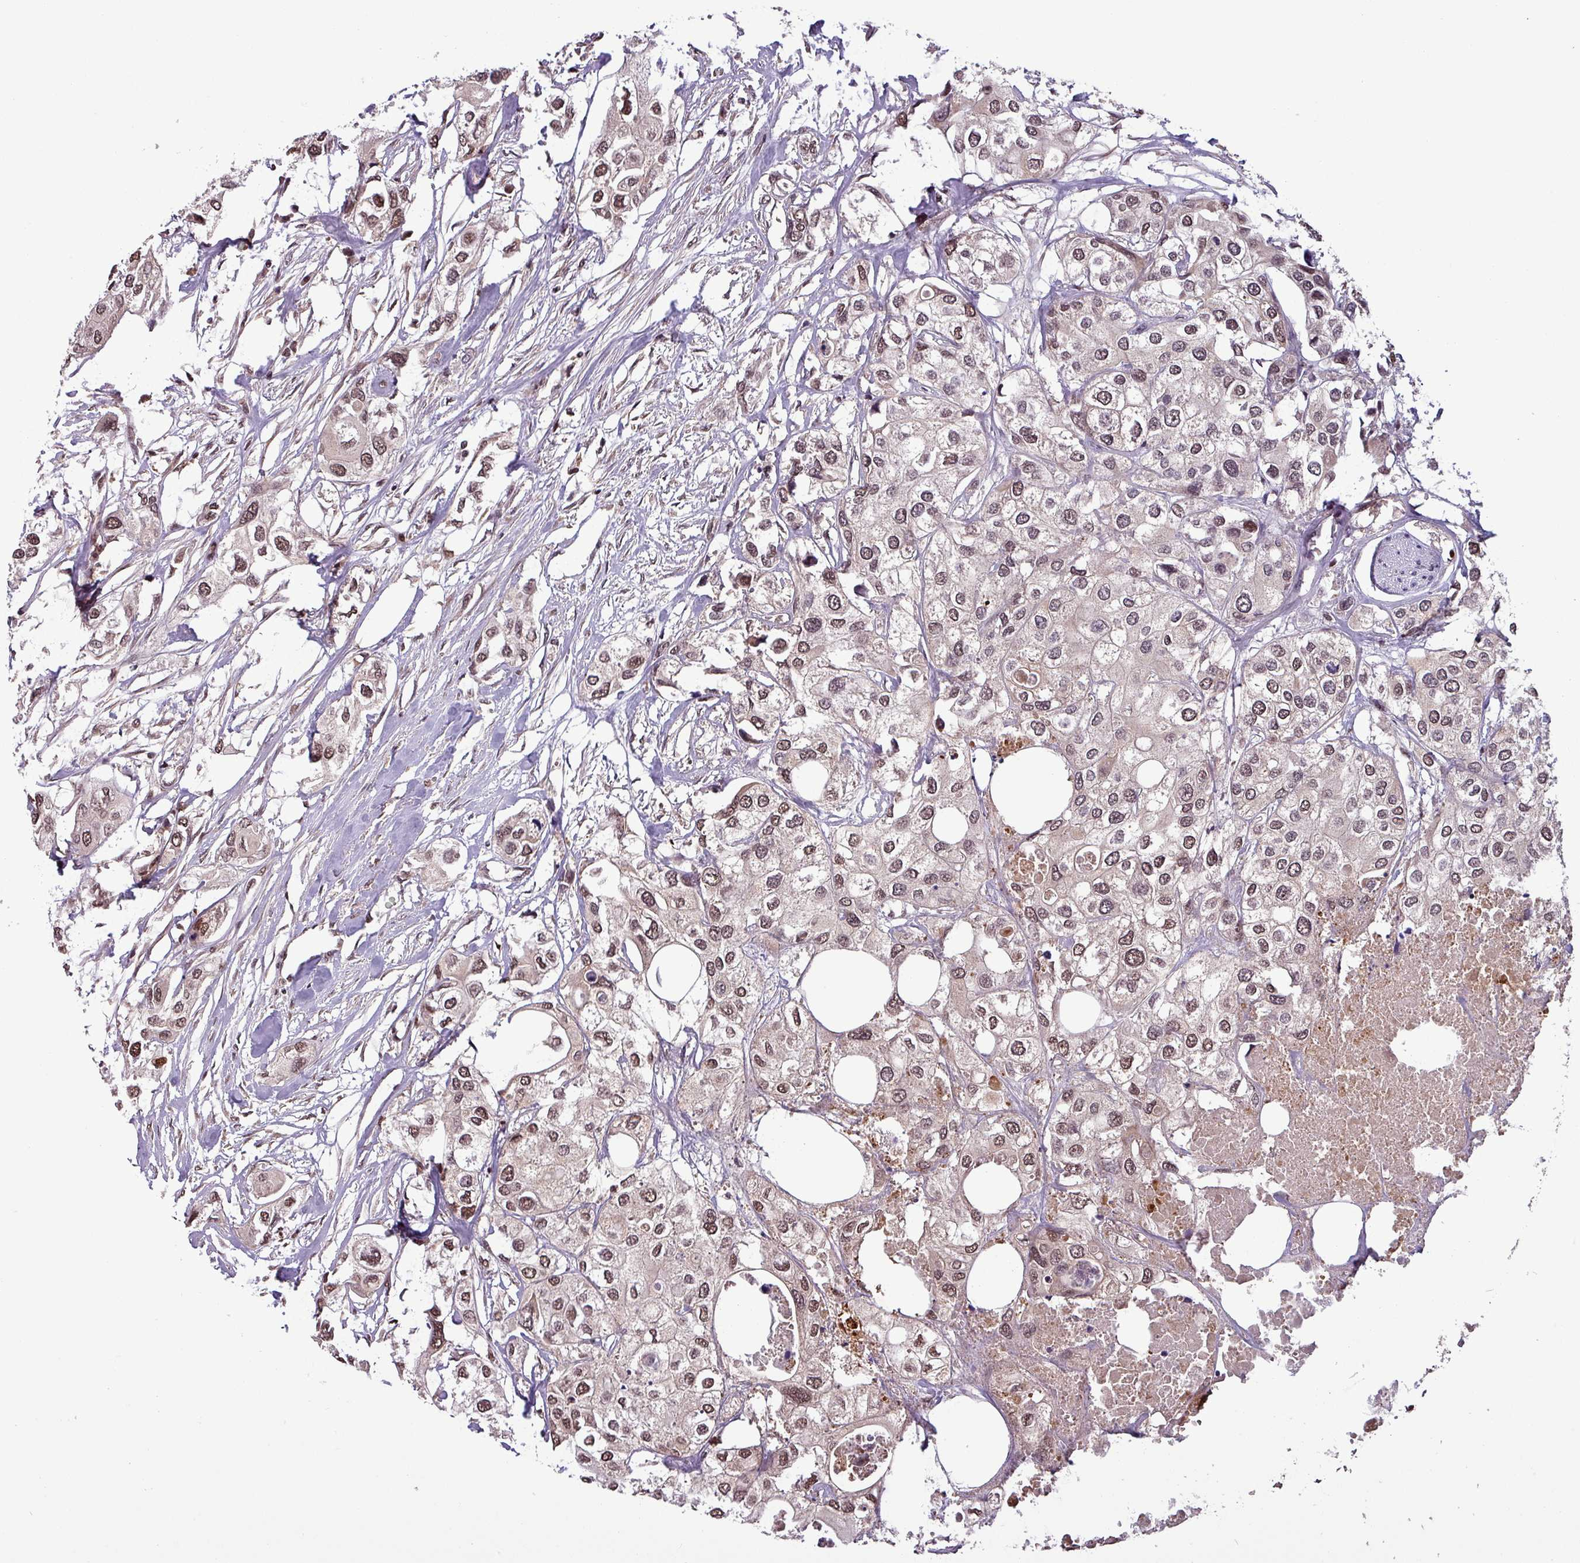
{"staining": {"intensity": "moderate", "quantity": ">75%", "location": "nuclear"}, "tissue": "urothelial cancer", "cell_type": "Tumor cells", "image_type": "cancer", "snomed": [{"axis": "morphology", "description": "Urothelial carcinoma, High grade"}, {"axis": "topography", "description": "Urinary bladder"}], "caption": "Immunohistochemical staining of human urothelial cancer shows medium levels of moderate nuclear positivity in approximately >75% of tumor cells.", "gene": "NOB1", "patient": {"sex": "male", "age": 64}}